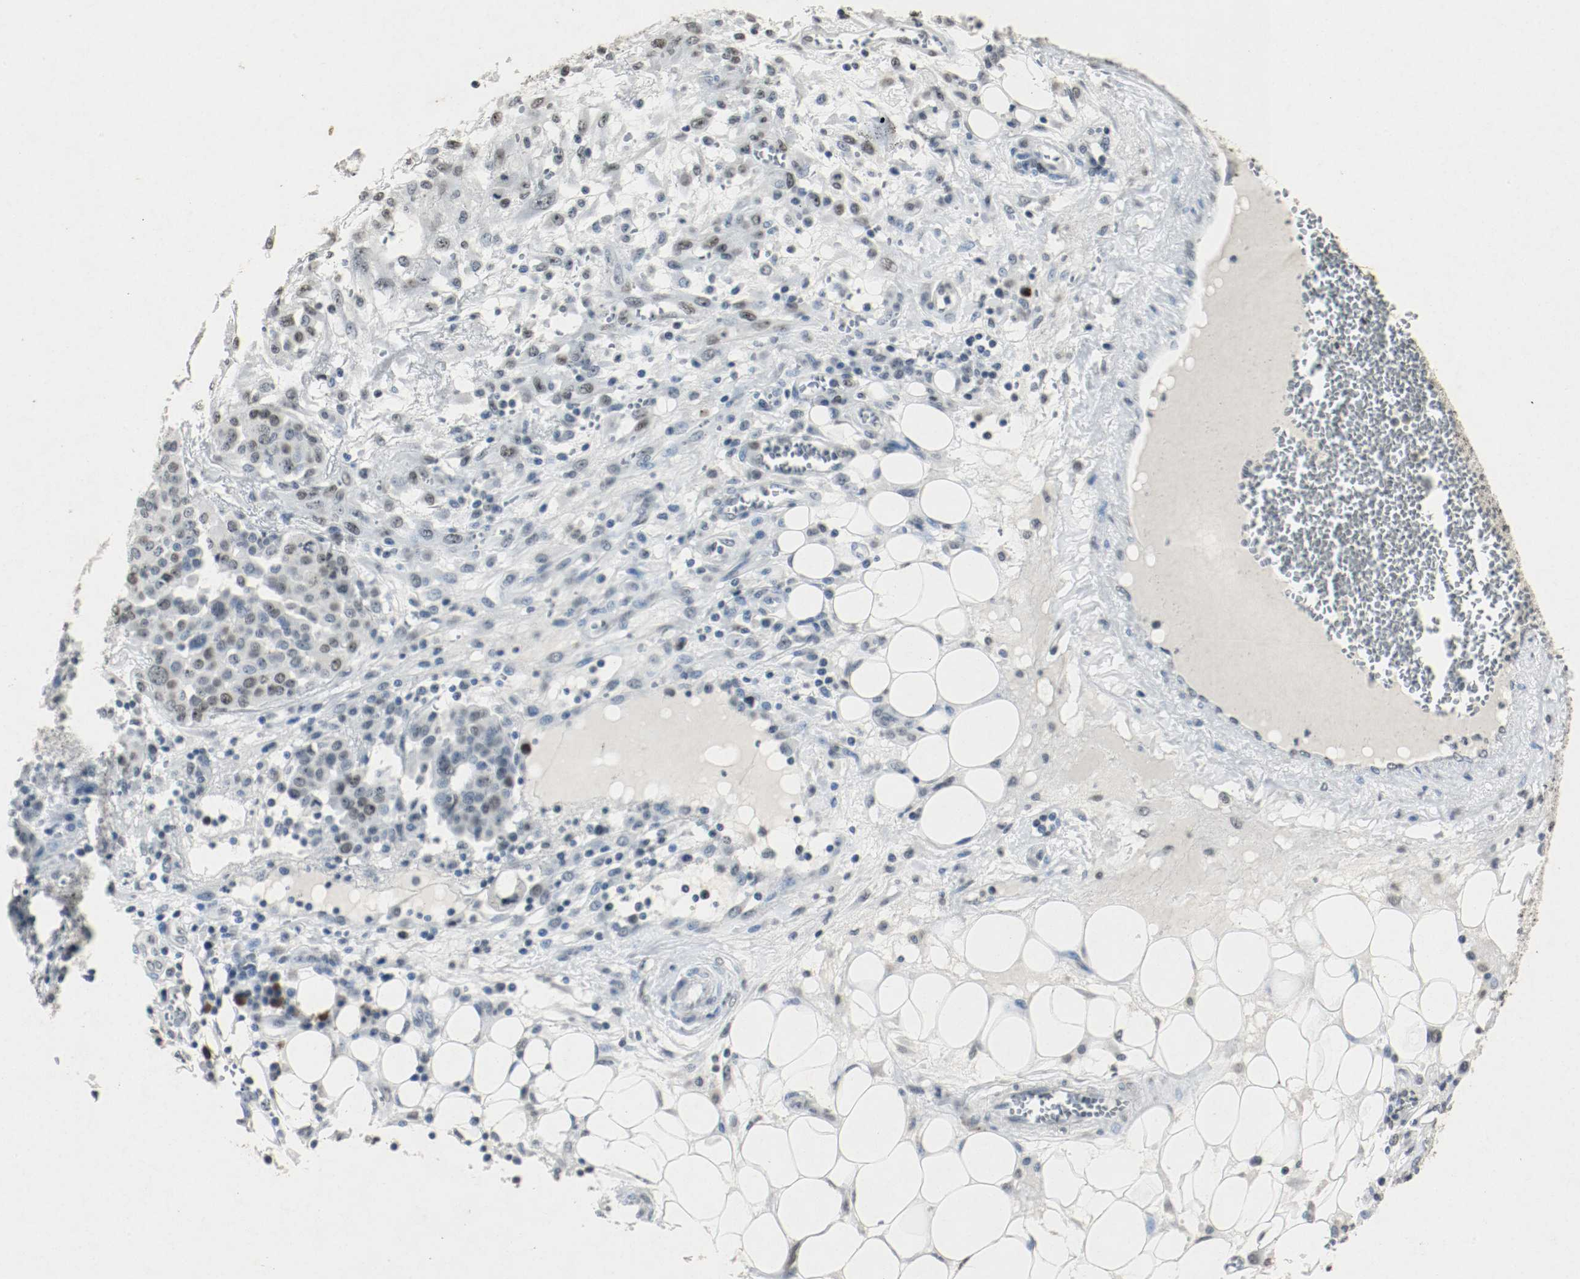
{"staining": {"intensity": "moderate", "quantity": "25%-75%", "location": "nuclear"}, "tissue": "ovarian cancer", "cell_type": "Tumor cells", "image_type": "cancer", "snomed": [{"axis": "morphology", "description": "Cystadenocarcinoma, serous, NOS"}, {"axis": "topography", "description": "Soft tissue"}, {"axis": "topography", "description": "Ovary"}], "caption": "Moderate nuclear positivity is present in approximately 25%-75% of tumor cells in ovarian serous cystadenocarcinoma. (DAB (3,3'-diaminobenzidine) = brown stain, brightfield microscopy at high magnification).", "gene": "DNMT1", "patient": {"sex": "female", "age": 57}}